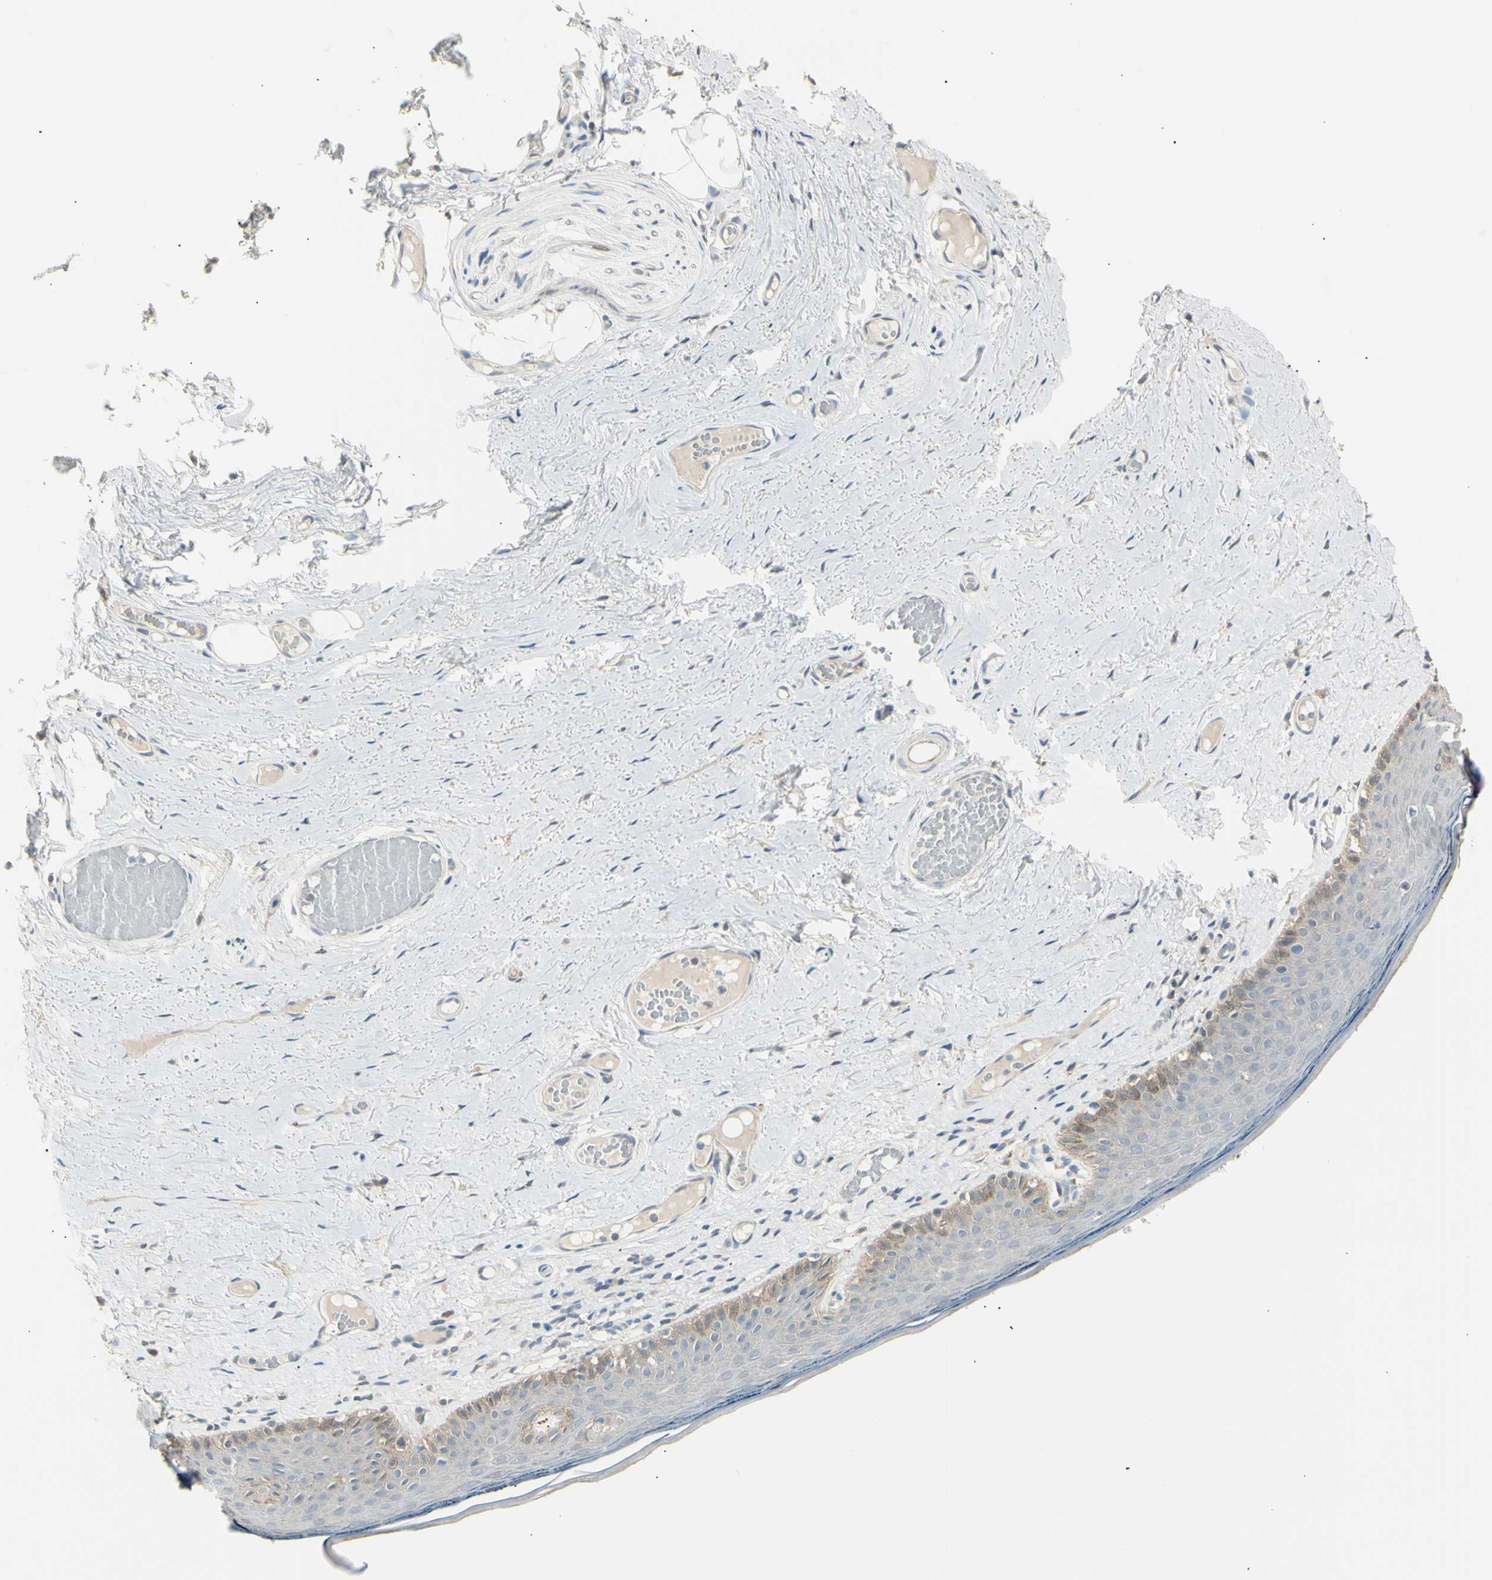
{"staining": {"intensity": "weak", "quantity": "<25%", "location": "cytoplasmic/membranous"}, "tissue": "skin", "cell_type": "Epidermal cells", "image_type": "normal", "snomed": [{"axis": "morphology", "description": "Normal tissue, NOS"}, {"axis": "topography", "description": "Vulva"}], "caption": "Immunohistochemical staining of unremarkable human skin displays no significant staining in epidermal cells.", "gene": "LHPP", "patient": {"sex": "female", "age": 54}}